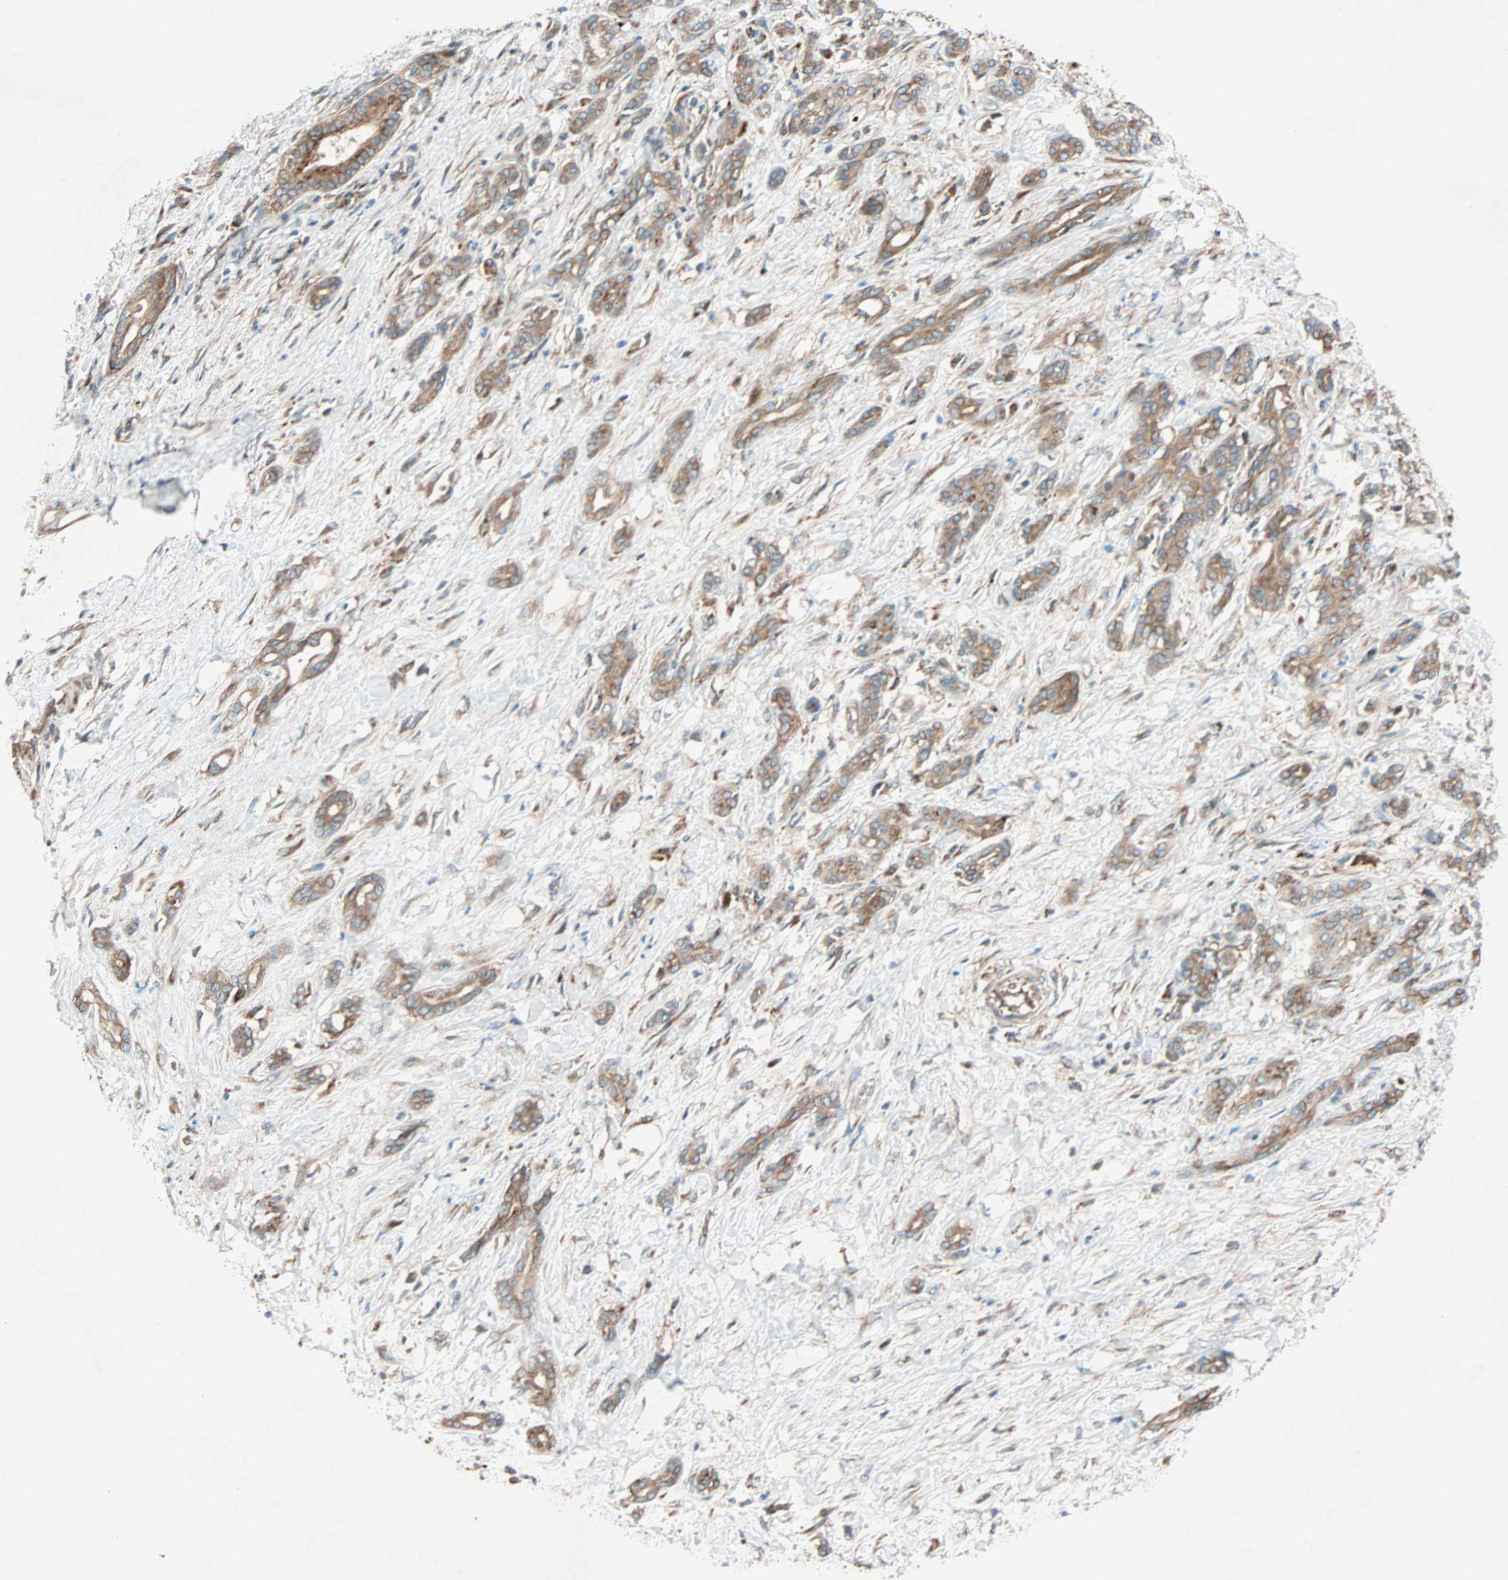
{"staining": {"intensity": "moderate", "quantity": ">75%", "location": "cytoplasmic/membranous"}, "tissue": "pancreatic cancer", "cell_type": "Tumor cells", "image_type": "cancer", "snomed": [{"axis": "morphology", "description": "Adenocarcinoma, NOS"}, {"axis": "topography", "description": "Pancreas"}], "caption": "Immunohistochemistry staining of adenocarcinoma (pancreatic), which exhibits medium levels of moderate cytoplasmic/membranous staining in about >75% of tumor cells indicating moderate cytoplasmic/membranous protein expression. The staining was performed using DAB (3,3'-diaminobenzidine) (brown) for protein detection and nuclei were counterstained in hematoxylin (blue).", "gene": "PHYH", "patient": {"sex": "male", "age": 41}}